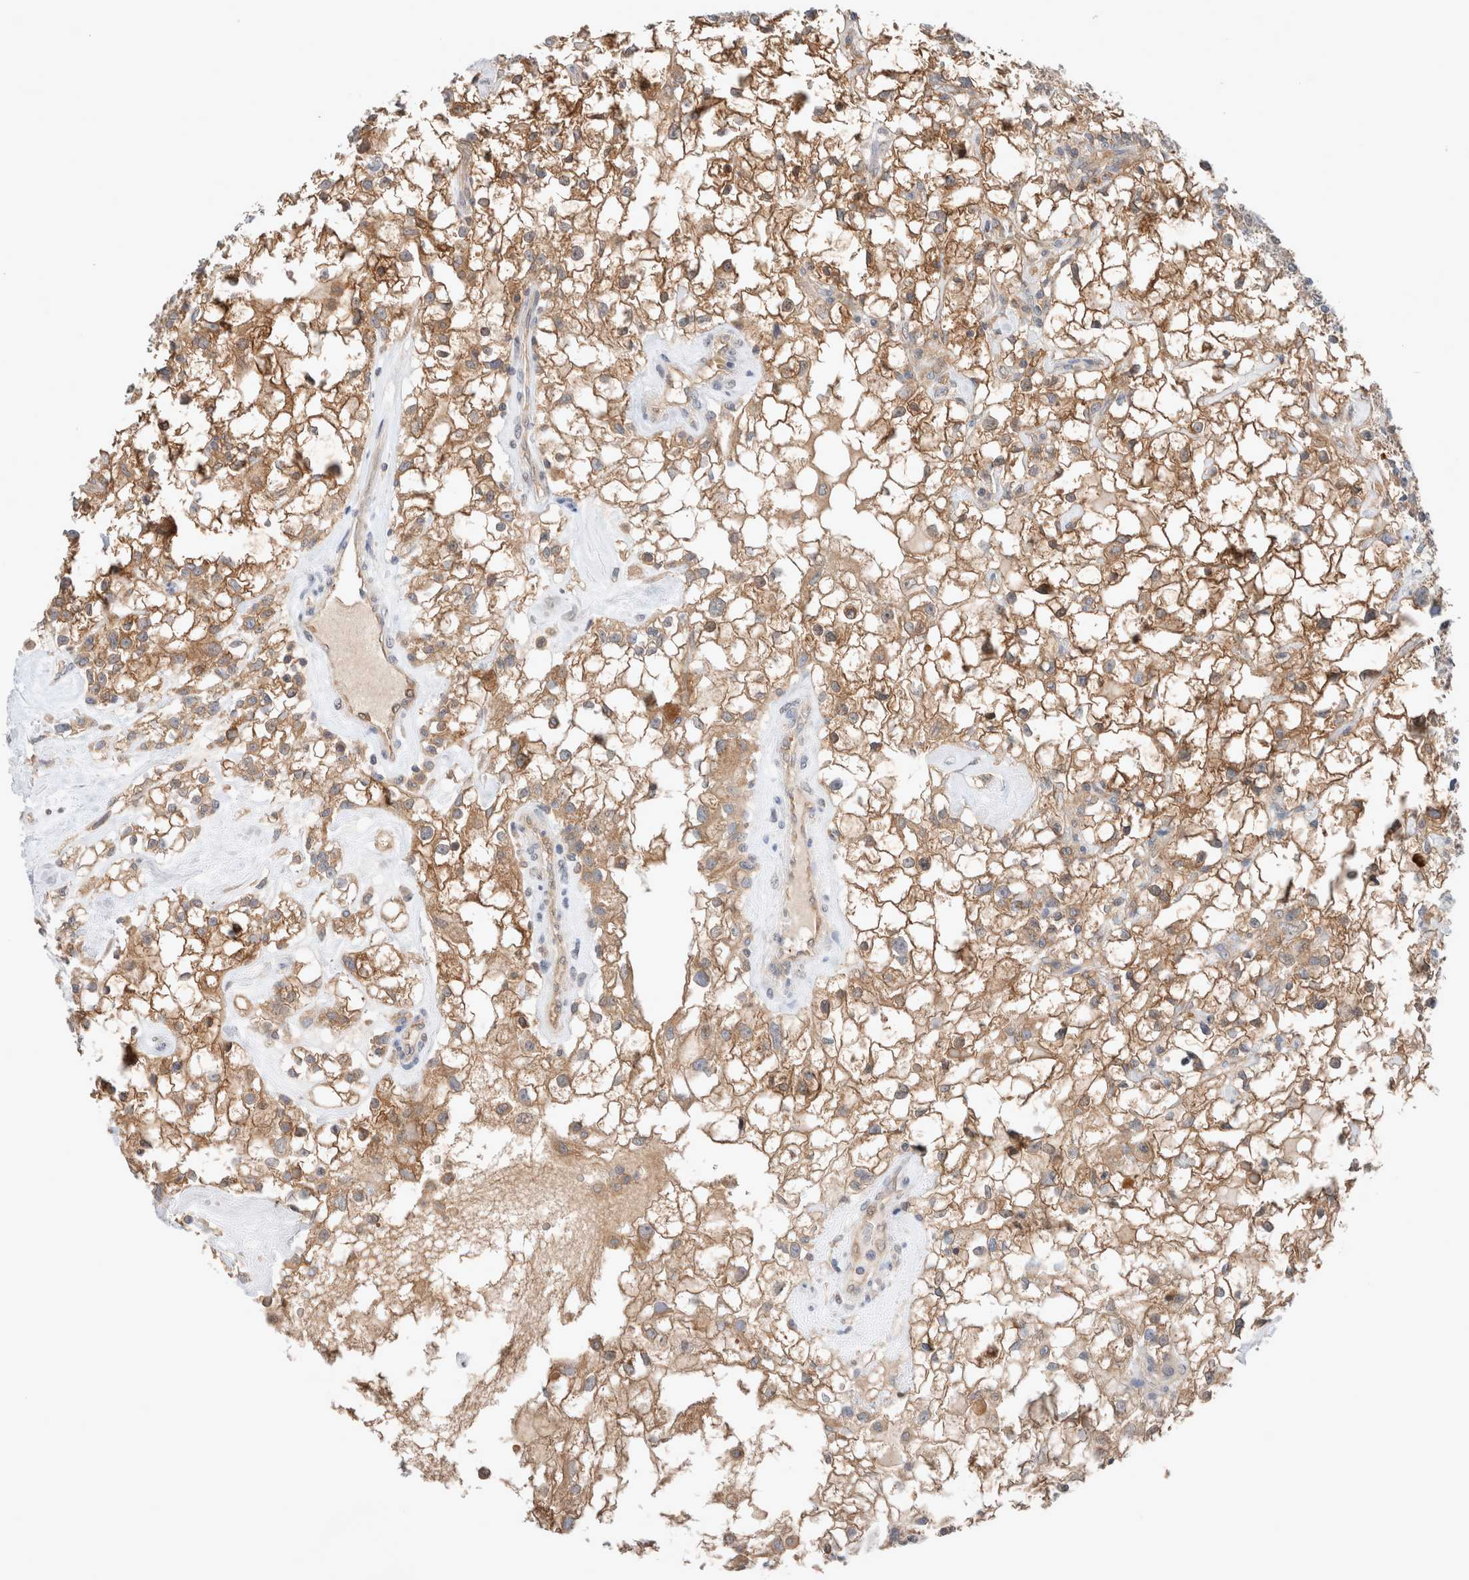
{"staining": {"intensity": "moderate", "quantity": ">75%", "location": "cytoplasmic/membranous"}, "tissue": "renal cancer", "cell_type": "Tumor cells", "image_type": "cancer", "snomed": [{"axis": "morphology", "description": "Adenocarcinoma, NOS"}, {"axis": "topography", "description": "Kidney"}], "caption": "The image displays immunohistochemical staining of renal cancer (adenocarcinoma). There is moderate cytoplasmic/membranous staining is present in about >75% of tumor cells.", "gene": "XPNPEP1", "patient": {"sex": "female", "age": 60}}